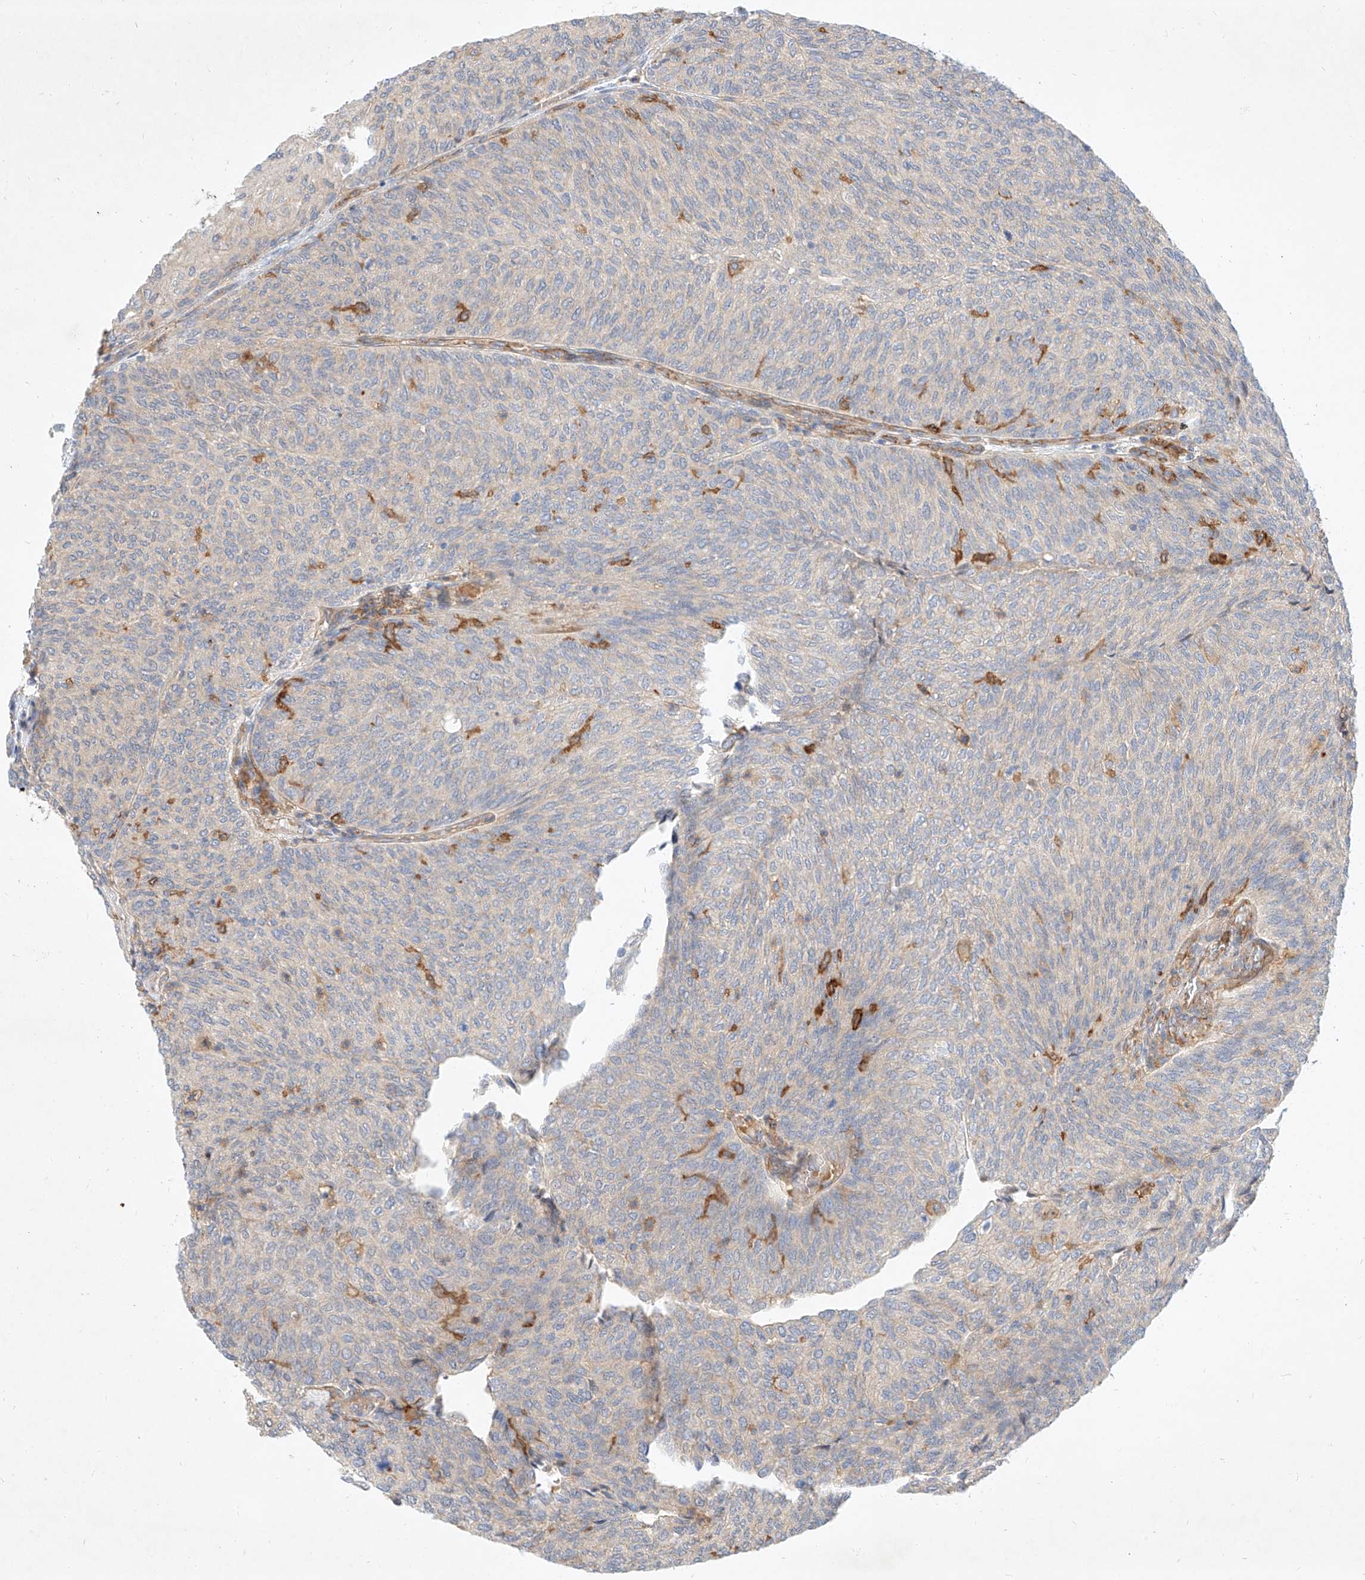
{"staining": {"intensity": "negative", "quantity": "none", "location": "none"}, "tissue": "urothelial cancer", "cell_type": "Tumor cells", "image_type": "cancer", "snomed": [{"axis": "morphology", "description": "Urothelial carcinoma, Low grade"}, {"axis": "topography", "description": "Urinary bladder"}], "caption": "Immunohistochemistry micrograph of low-grade urothelial carcinoma stained for a protein (brown), which reveals no expression in tumor cells.", "gene": "NFAM1", "patient": {"sex": "female", "age": 79}}